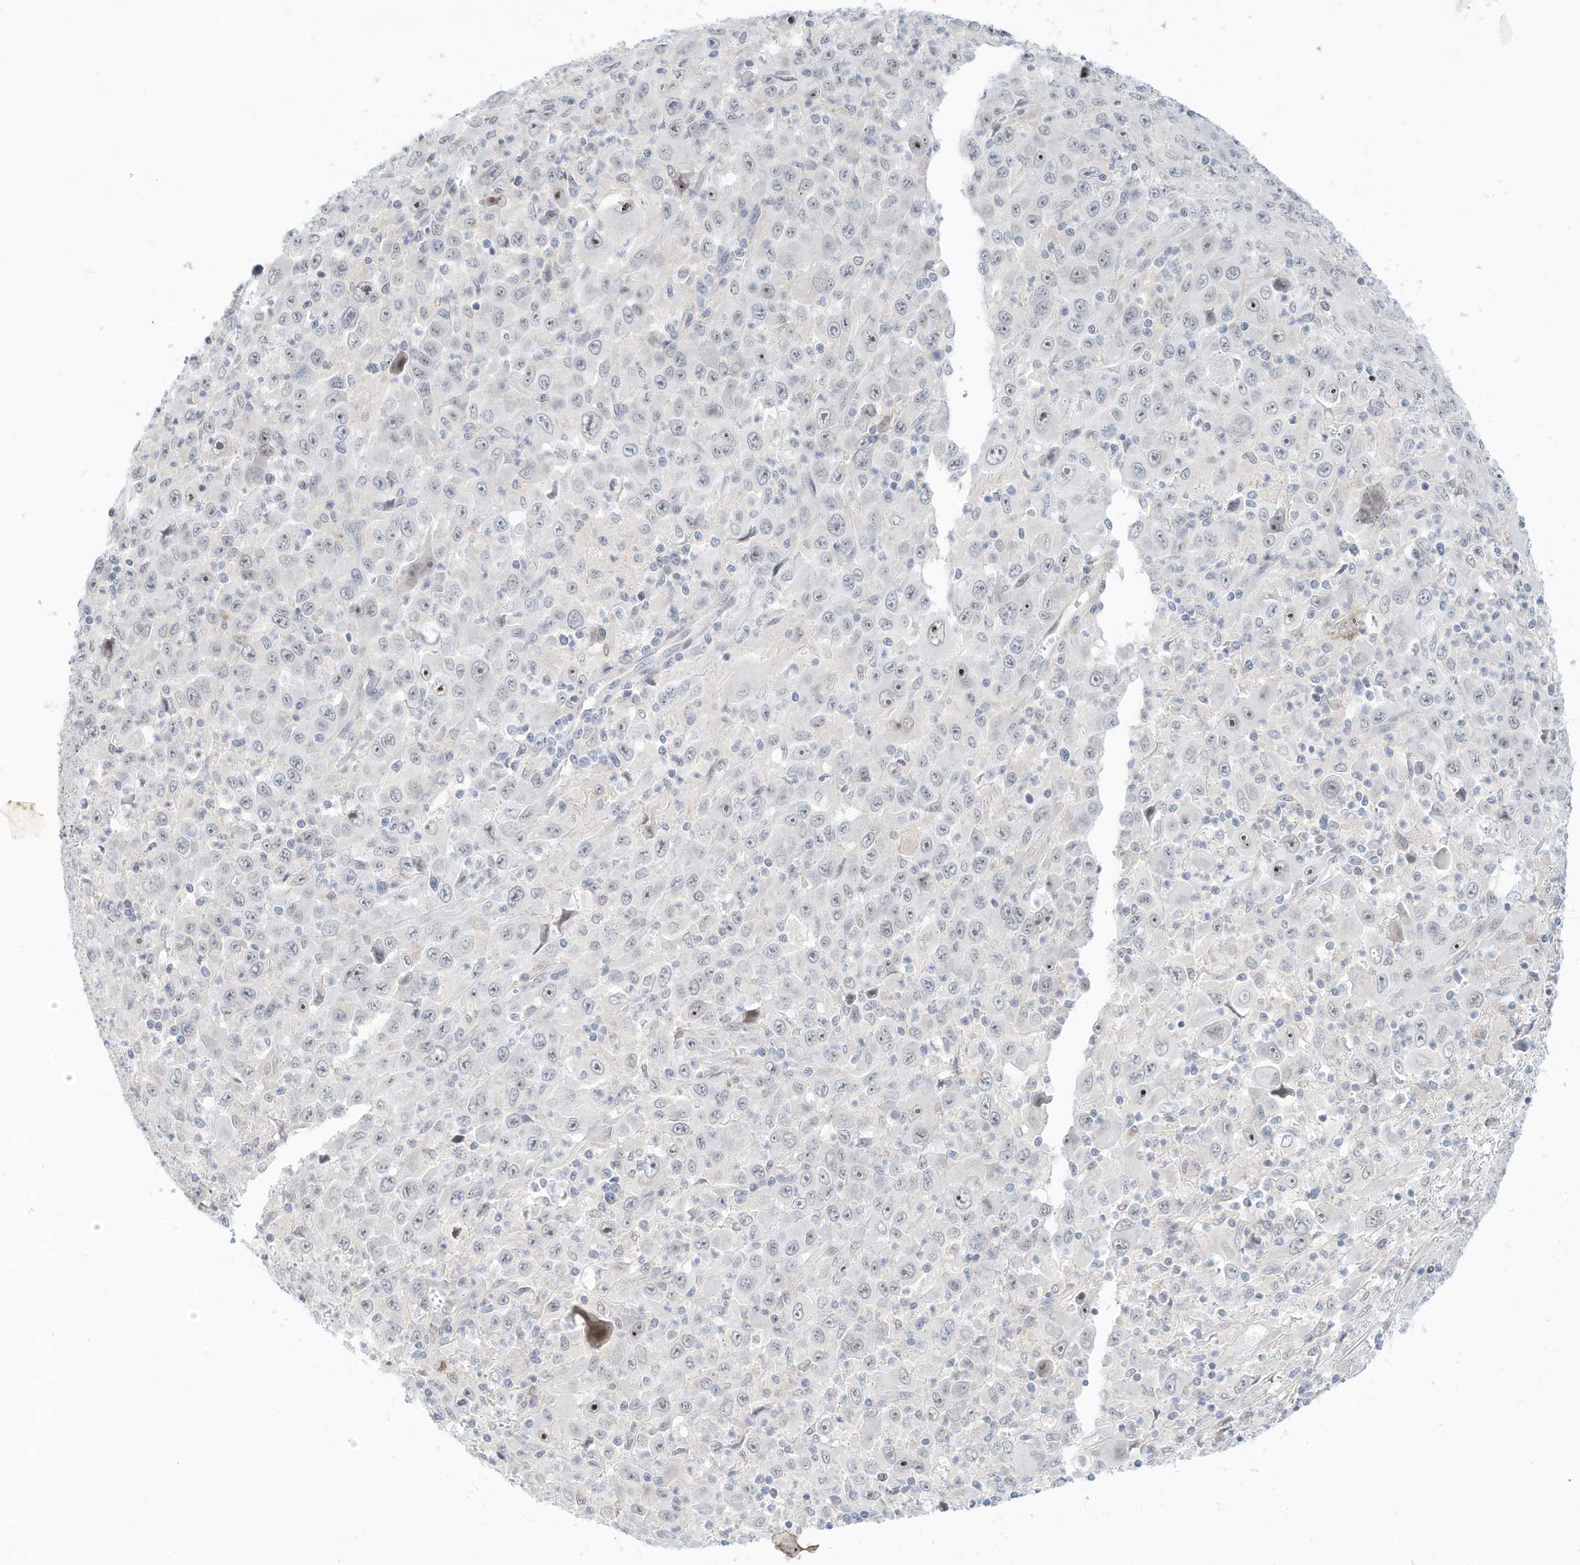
{"staining": {"intensity": "moderate", "quantity": "<25%", "location": "nuclear"}, "tissue": "melanoma", "cell_type": "Tumor cells", "image_type": "cancer", "snomed": [{"axis": "morphology", "description": "Malignant melanoma, Metastatic site"}, {"axis": "topography", "description": "Skin"}], "caption": "Melanoma stained with a brown dye shows moderate nuclear positive positivity in about <25% of tumor cells.", "gene": "PAK6", "patient": {"sex": "female", "age": 56}}